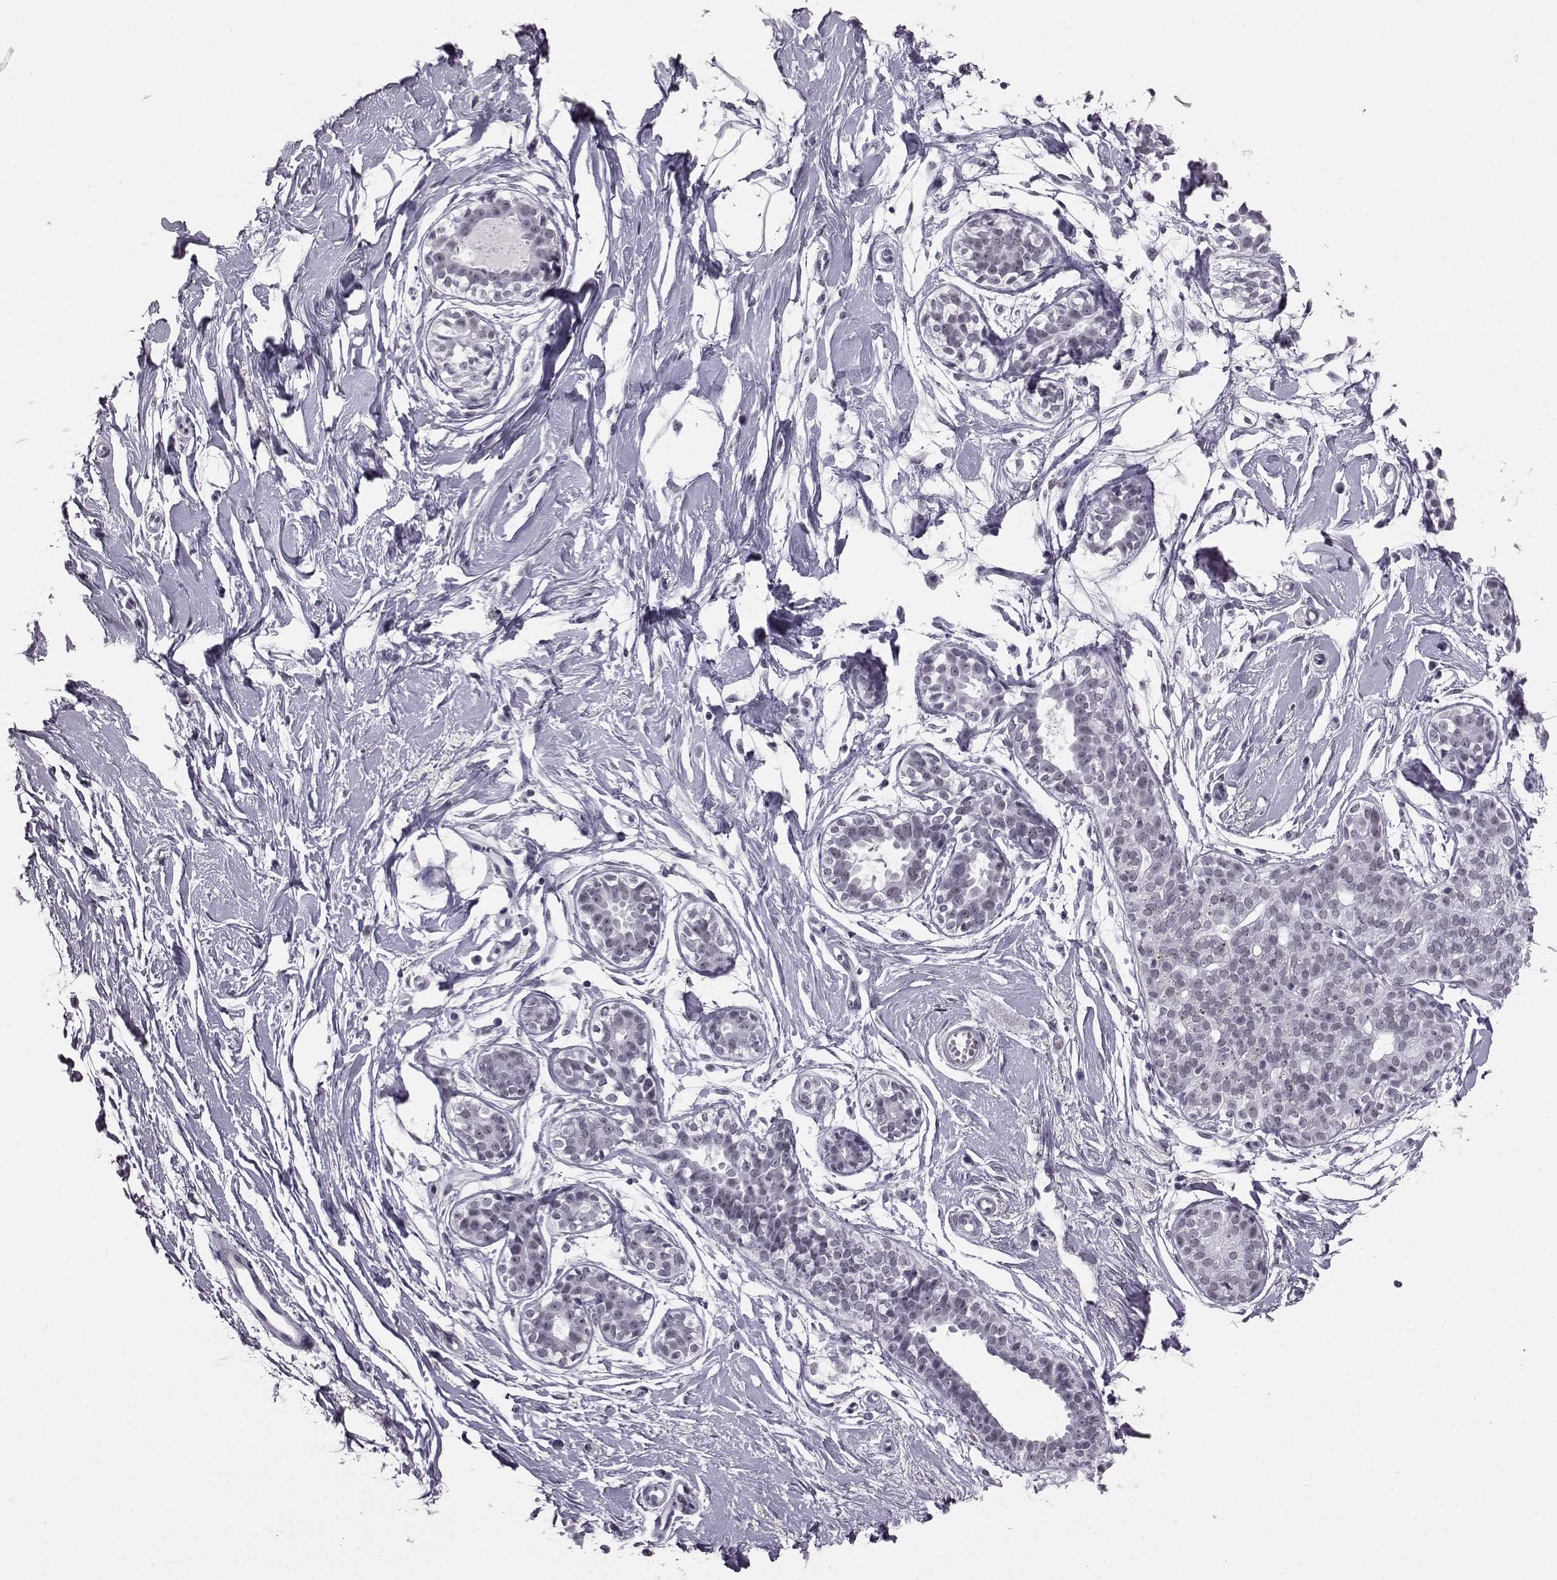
{"staining": {"intensity": "negative", "quantity": "none", "location": "none"}, "tissue": "breast", "cell_type": "Adipocytes", "image_type": "normal", "snomed": [{"axis": "morphology", "description": "Normal tissue, NOS"}, {"axis": "topography", "description": "Breast"}], "caption": "High power microscopy image of an immunohistochemistry image of unremarkable breast, revealing no significant positivity in adipocytes. (IHC, brightfield microscopy, high magnification).", "gene": "ADGRG2", "patient": {"sex": "female", "age": 49}}